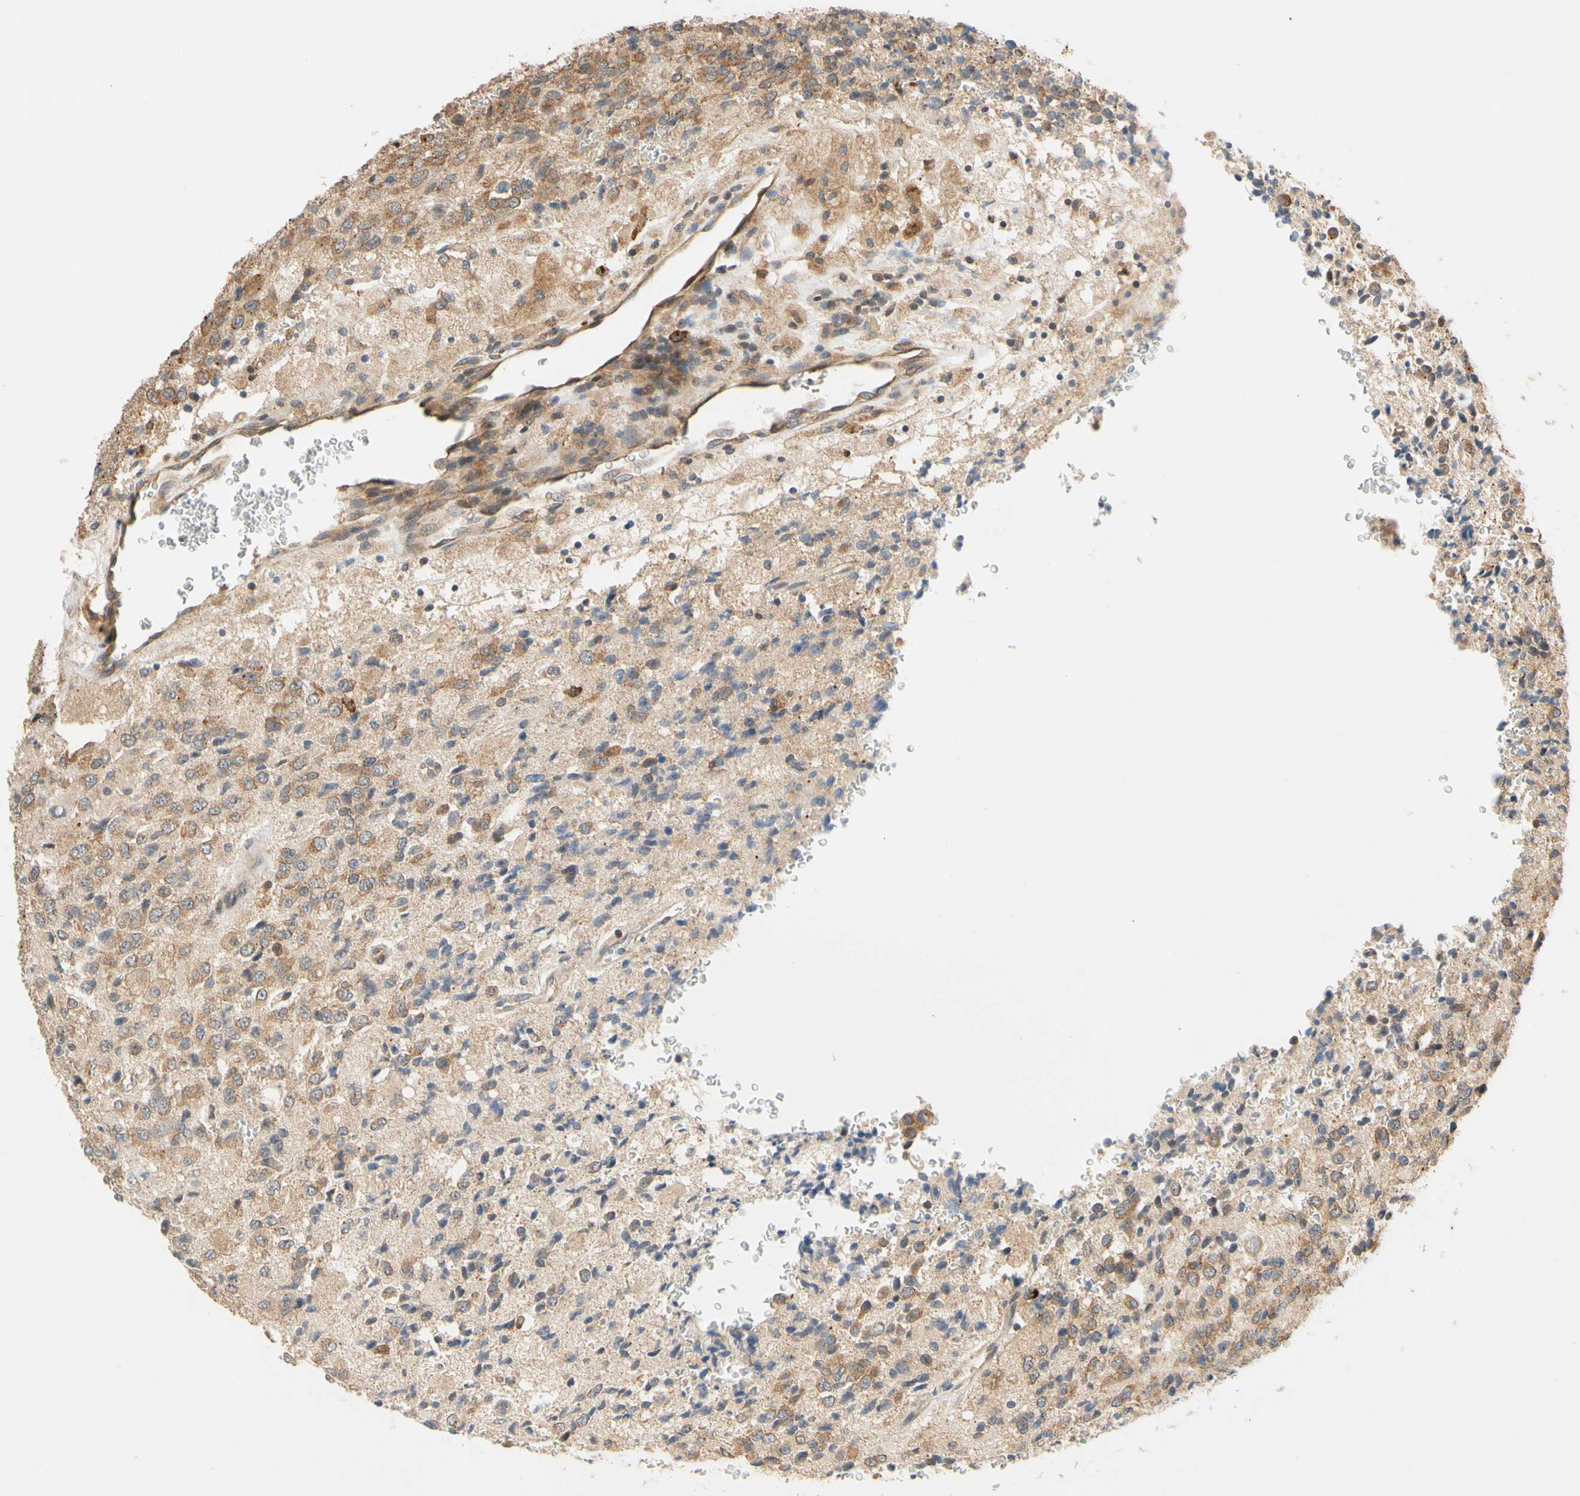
{"staining": {"intensity": "moderate", "quantity": ">75%", "location": "cytoplasmic/membranous"}, "tissue": "glioma", "cell_type": "Tumor cells", "image_type": "cancer", "snomed": [{"axis": "morphology", "description": "Glioma, malignant, High grade"}, {"axis": "topography", "description": "pancreas cauda"}], "caption": "Human glioma stained for a protein (brown) reveals moderate cytoplasmic/membranous positive expression in approximately >75% of tumor cells.", "gene": "ANKHD1", "patient": {"sex": "male", "age": 60}}